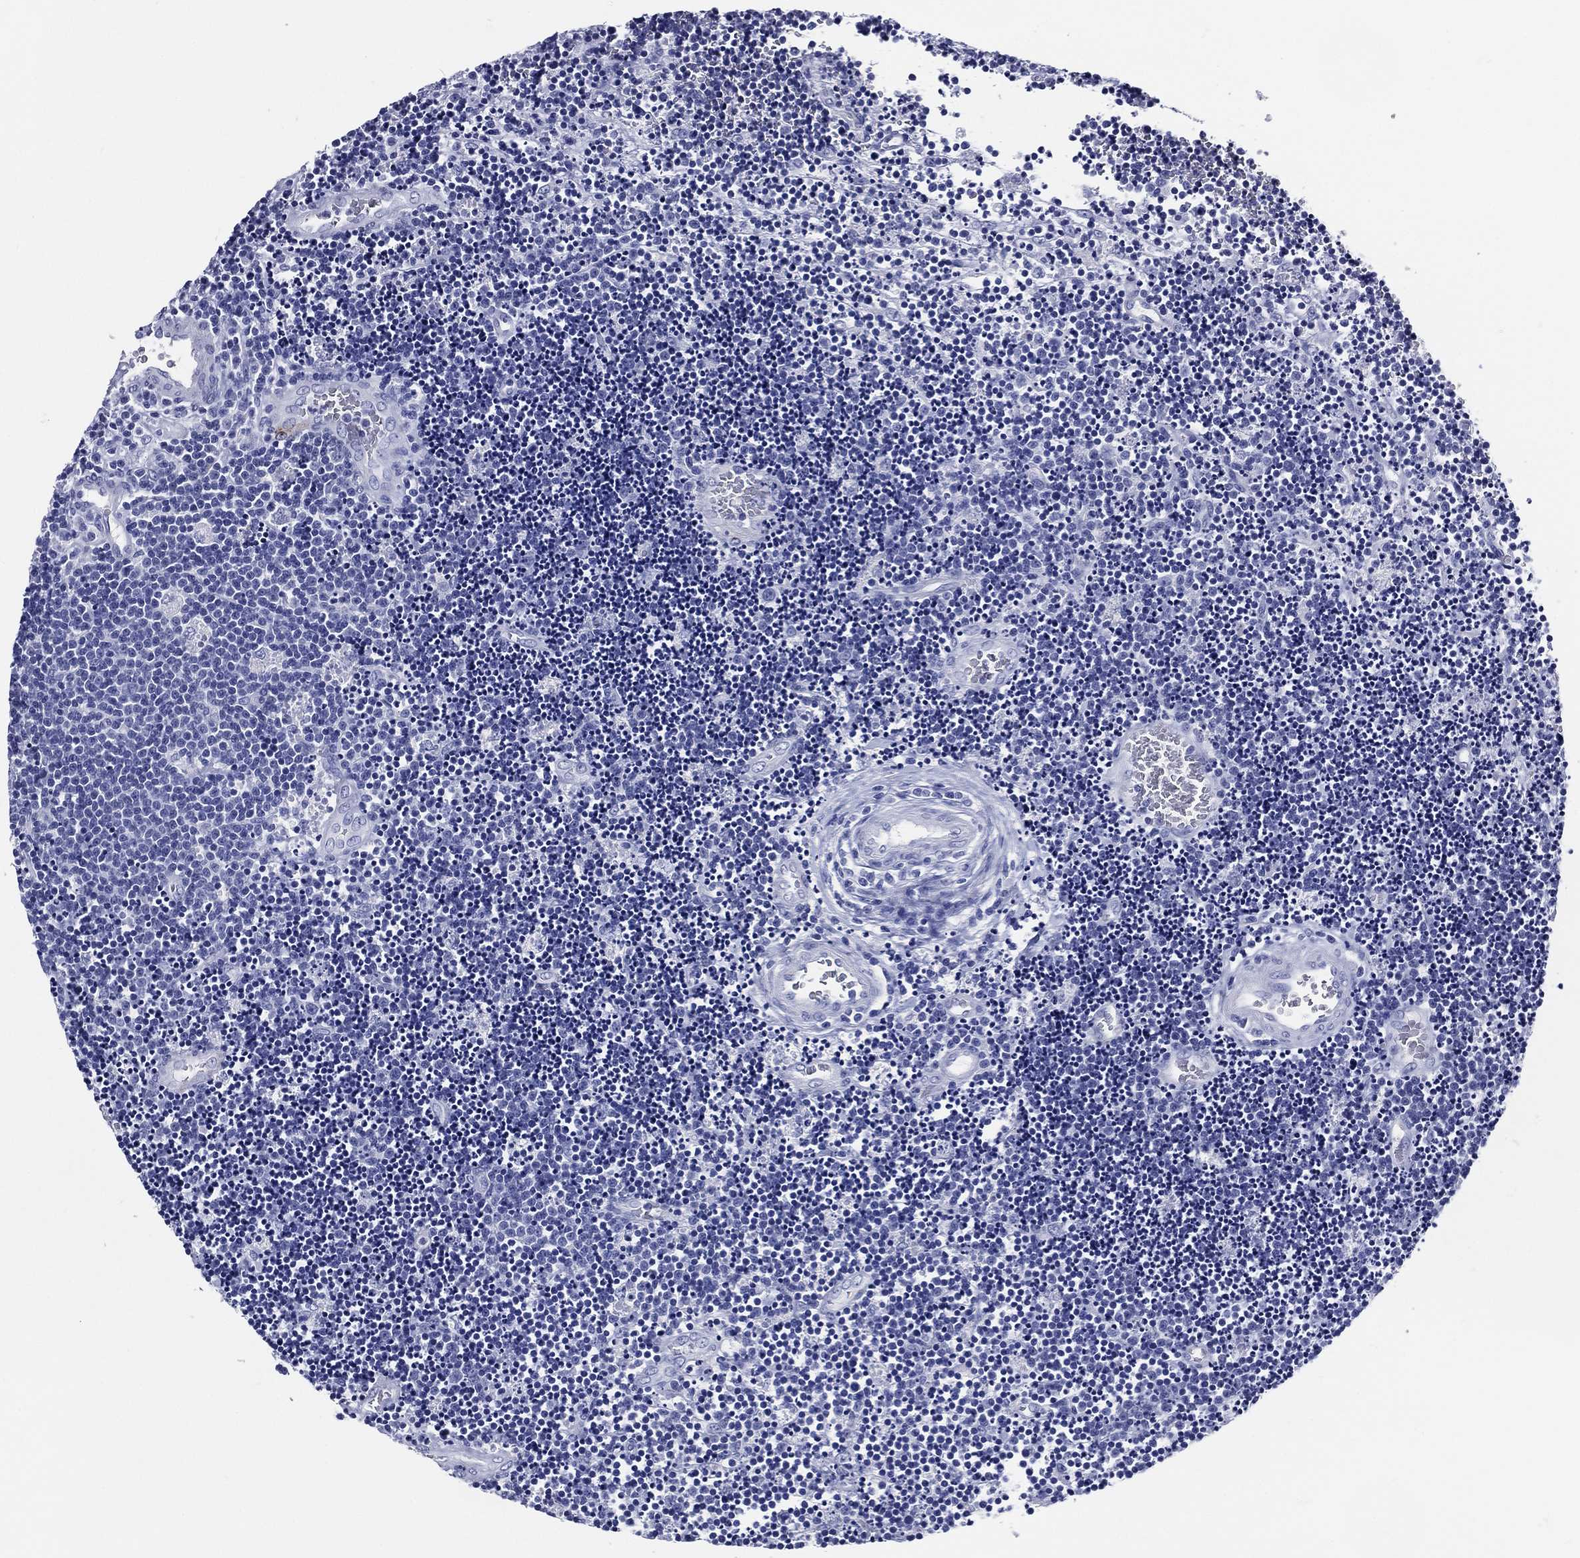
{"staining": {"intensity": "negative", "quantity": "none", "location": "none"}, "tissue": "lymphoma", "cell_type": "Tumor cells", "image_type": "cancer", "snomed": [{"axis": "morphology", "description": "Malignant lymphoma, non-Hodgkin's type, Low grade"}, {"axis": "topography", "description": "Brain"}], "caption": "Tumor cells are negative for brown protein staining in lymphoma.", "gene": "ACE2", "patient": {"sex": "female", "age": 66}}